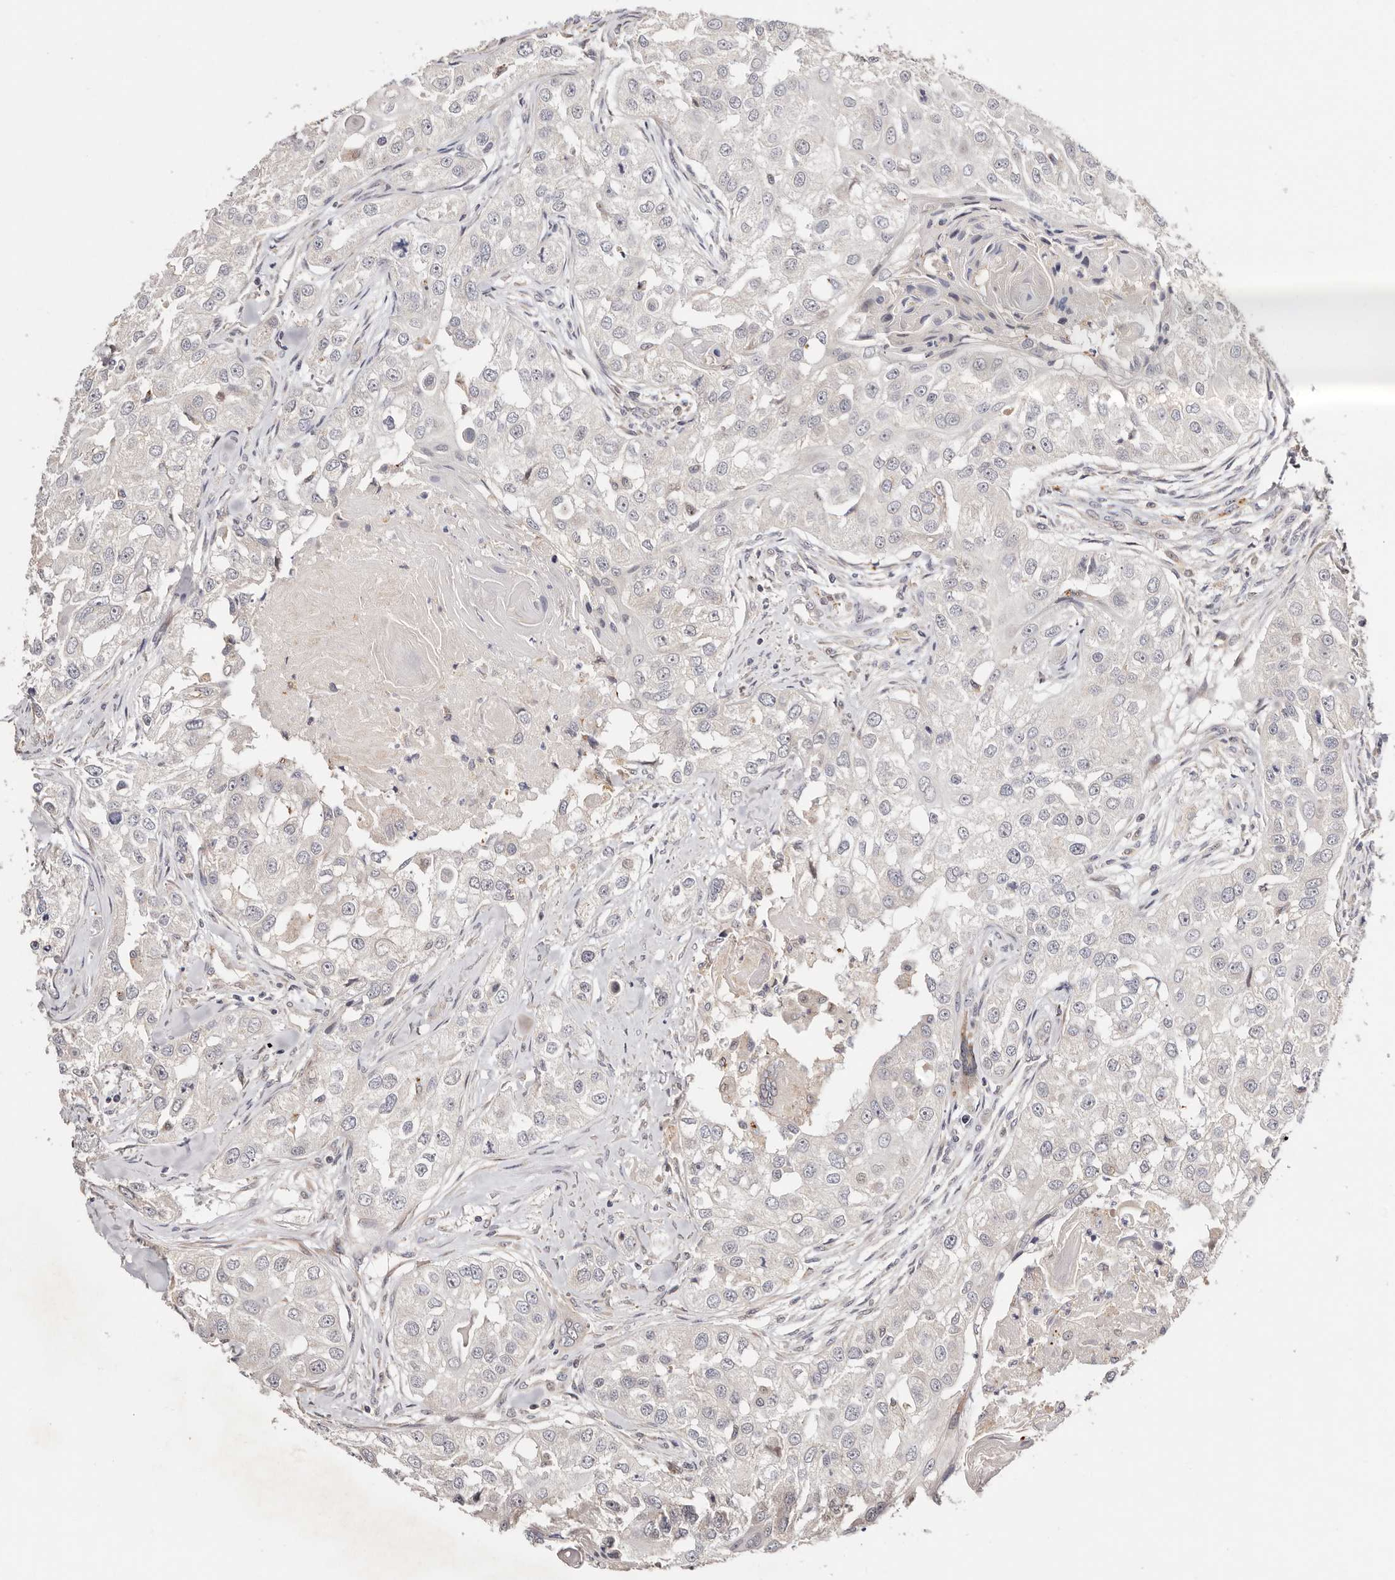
{"staining": {"intensity": "negative", "quantity": "none", "location": "none"}, "tissue": "head and neck cancer", "cell_type": "Tumor cells", "image_type": "cancer", "snomed": [{"axis": "morphology", "description": "Normal tissue, NOS"}, {"axis": "morphology", "description": "Squamous cell carcinoma, NOS"}, {"axis": "topography", "description": "Skeletal muscle"}, {"axis": "topography", "description": "Head-Neck"}], "caption": "Immunohistochemistry (IHC) of head and neck cancer (squamous cell carcinoma) shows no staining in tumor cells. The staining was performed using DAB to visualize the protein expression in brown, while the nuclei were stained in blue with hematoxylin (Magnification: 20x).", "gene": "USP33", "patient": {"sex": "male", "age": 51}}